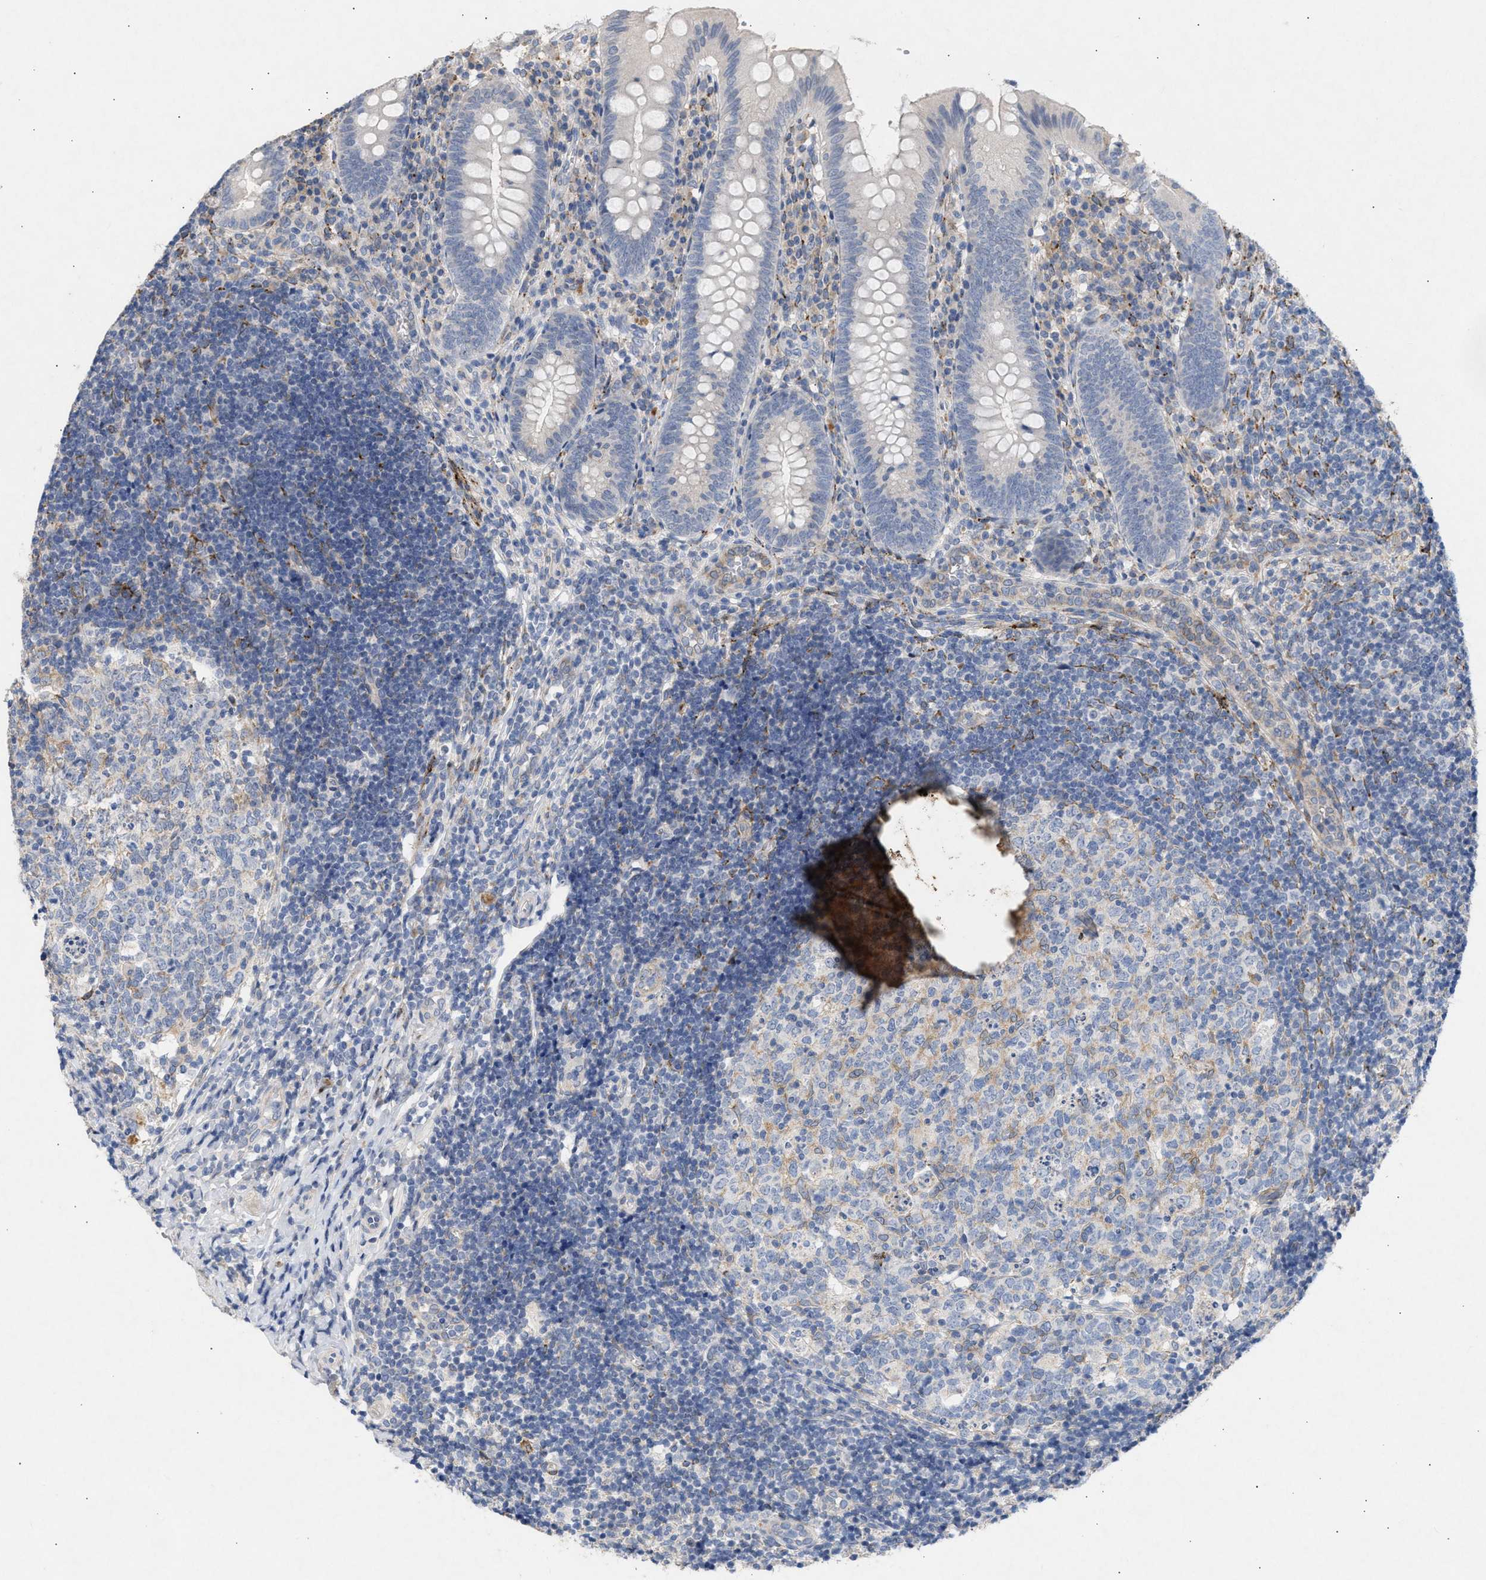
{"staining": {"intensity": "negative", "quantity": "none", "location": "none"}, "tissue": "appendix", "cell_type": "Glandular cells", "image_type": "normal", "snomed": [{"axis": "morphology", "description": "Normal tissue, NOS"}, {"axis": "topography", "description": "Appendix"}], "caption": "The image shows no staining of glandular cells in unremarkable appendix. (IHC, brightfield microscopy, high magnification).", "gene": "SELENOM", "patient": {"sex": "male", "age": 8}}